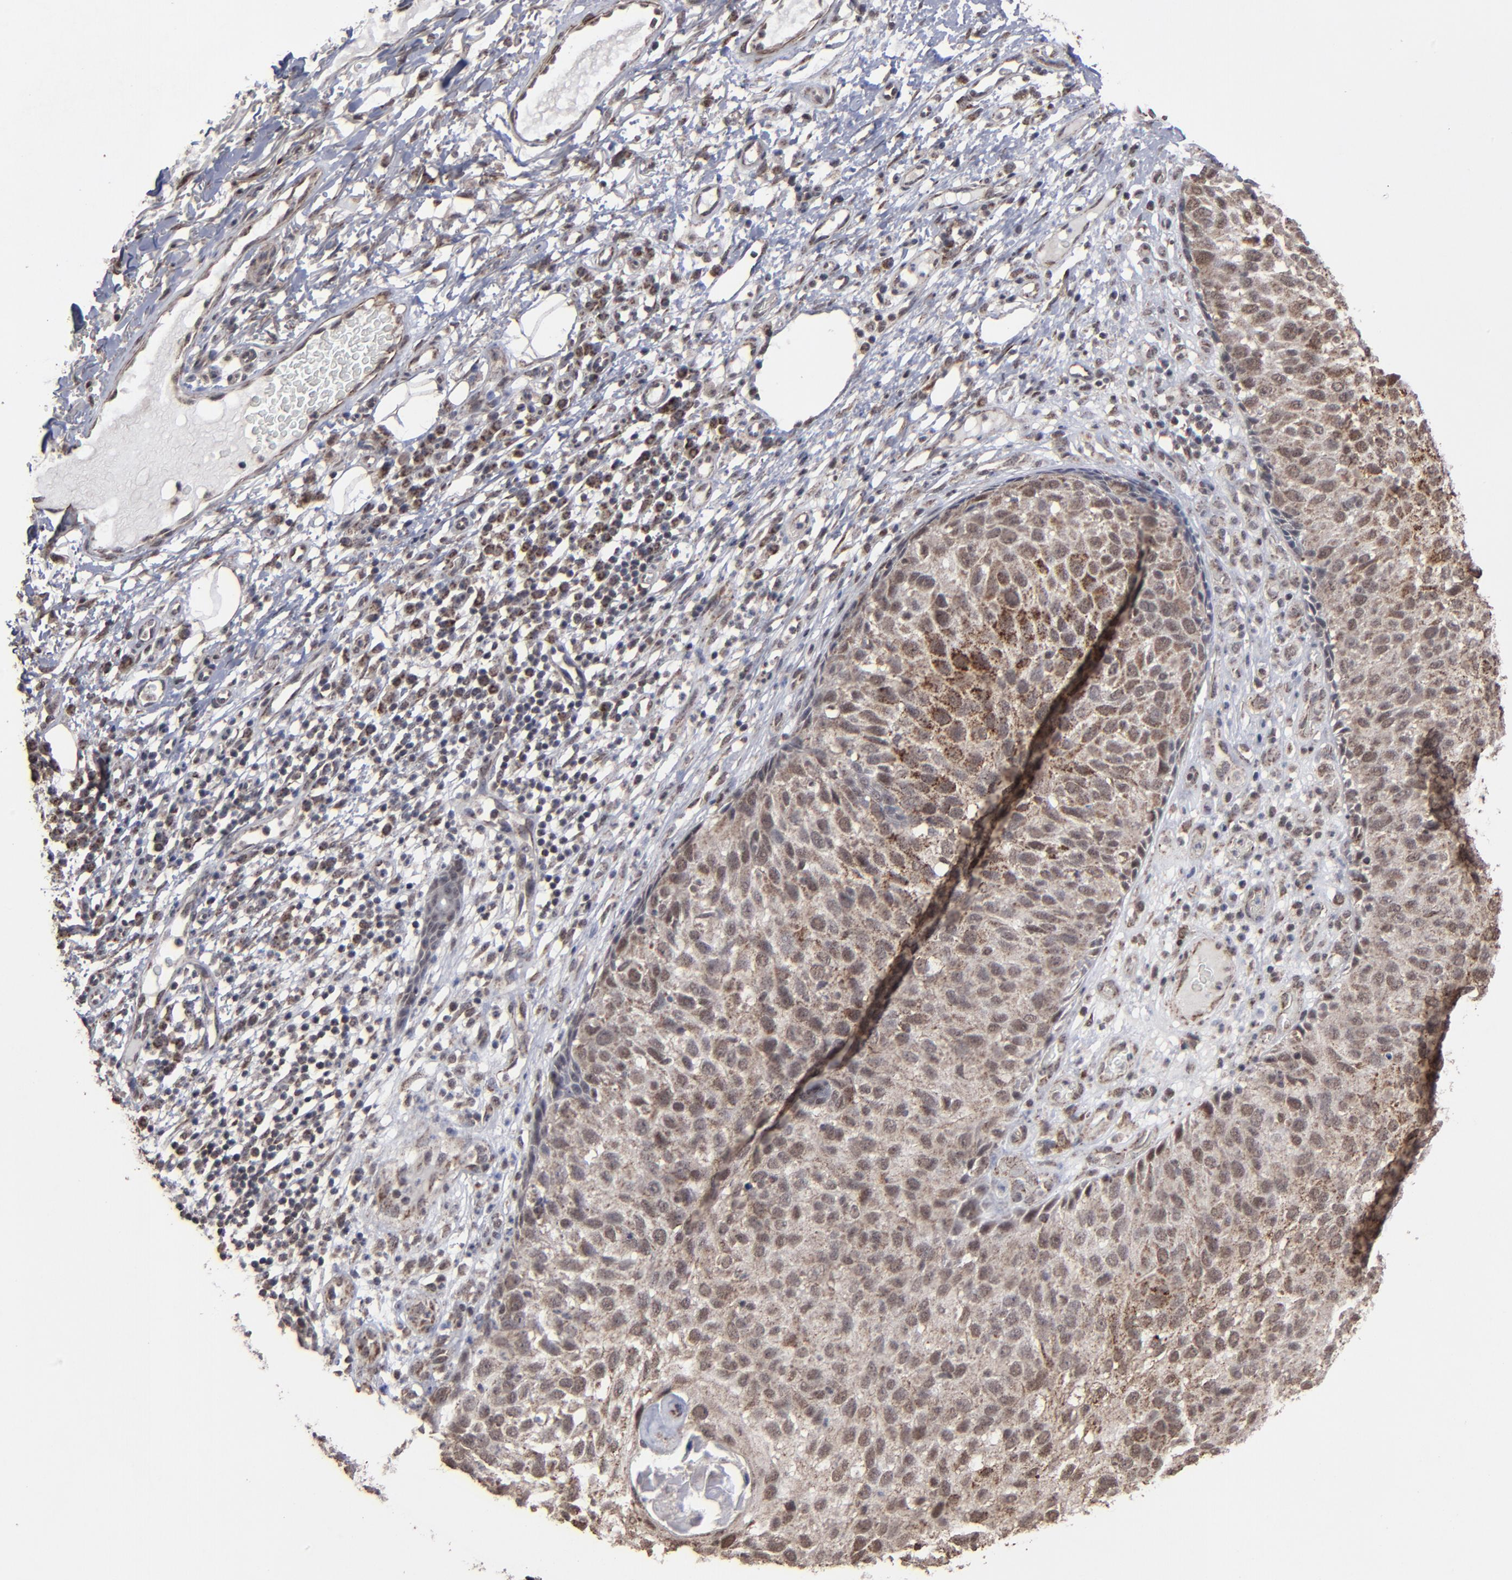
{"staining": {"intensity": "moderate", "quantity": ">75%", "location": "cytoplasmic/membranous,nuclear"}, "tissue": "skin cancer", "cell_type": "Tumor cells", "image_type": "cancer", "snomed": [{"axis": "morphology", "description": "Squamous cell carcinoma, NOS"}, {"axis": "topography", "description": "Skin"}], "caption": "This photomicrograph exhibits immunohistochemistry (IHC) staining of human skin cancer, with medium moderate cytoplasmic/membranous and nuclear staining in about >75% of tumor cells.", "gene": "BNIP3", "patient": {"sex": "male", "age": 87}}